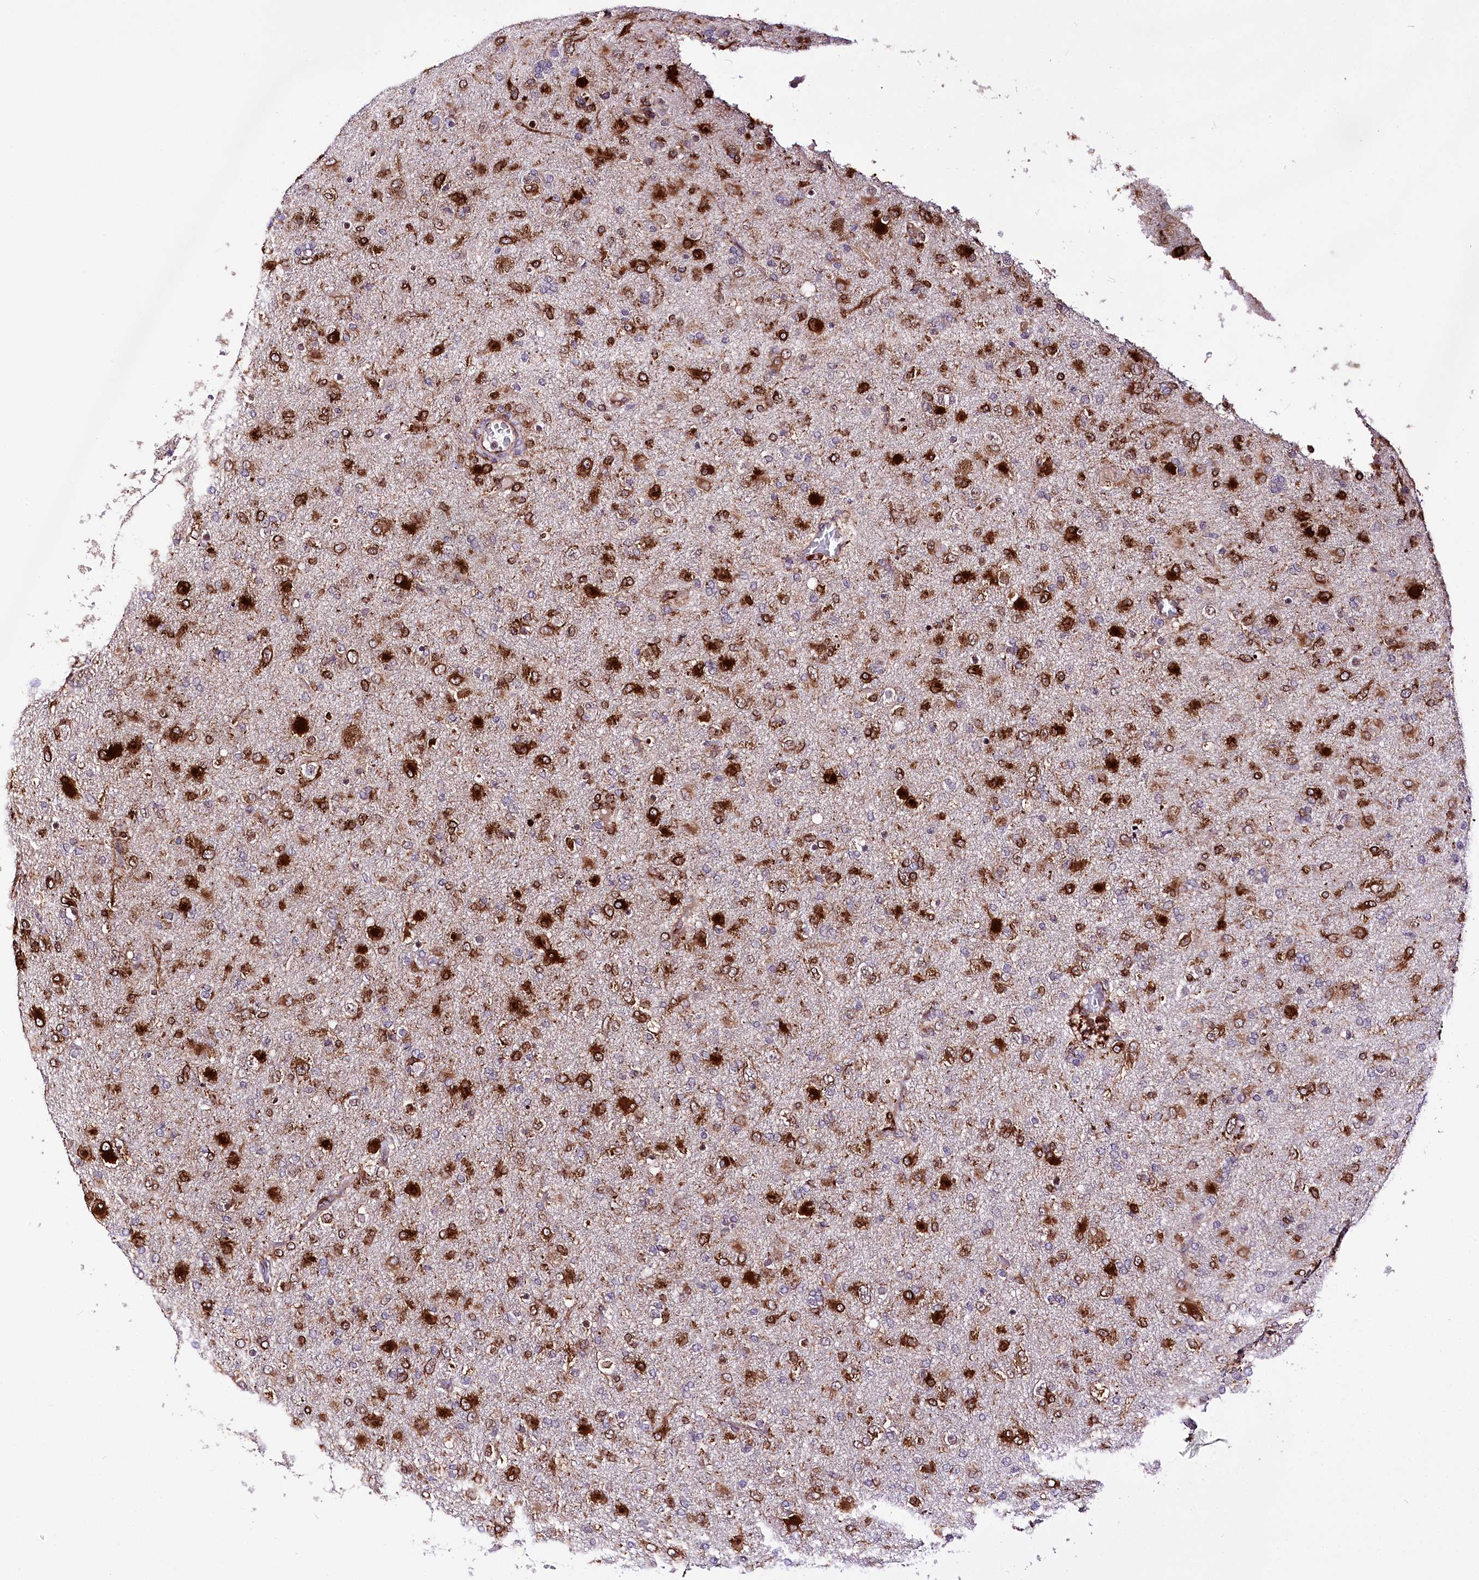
{"staining": {"intensity": "strong", "quantity": "<25%", "location": "cytoplasmic/membranous"}, "tissue": "glioma", "cell_type": "Tumor cells", "image_type": "cancer", "snomed": [{"axis": "morphology", "description": "Glioma, malignant, Low grade"}, {"axis": "topography", "description": "Brain"}], "caption": "A brown stain labels strong cytoplasmic/membranous staining of a protein in glioma tumor cells. (Brightfield microscopy of DAB IHC at high magnification).", "gene": "WWC1", "patient": {"sex": "male", "age": 65}}